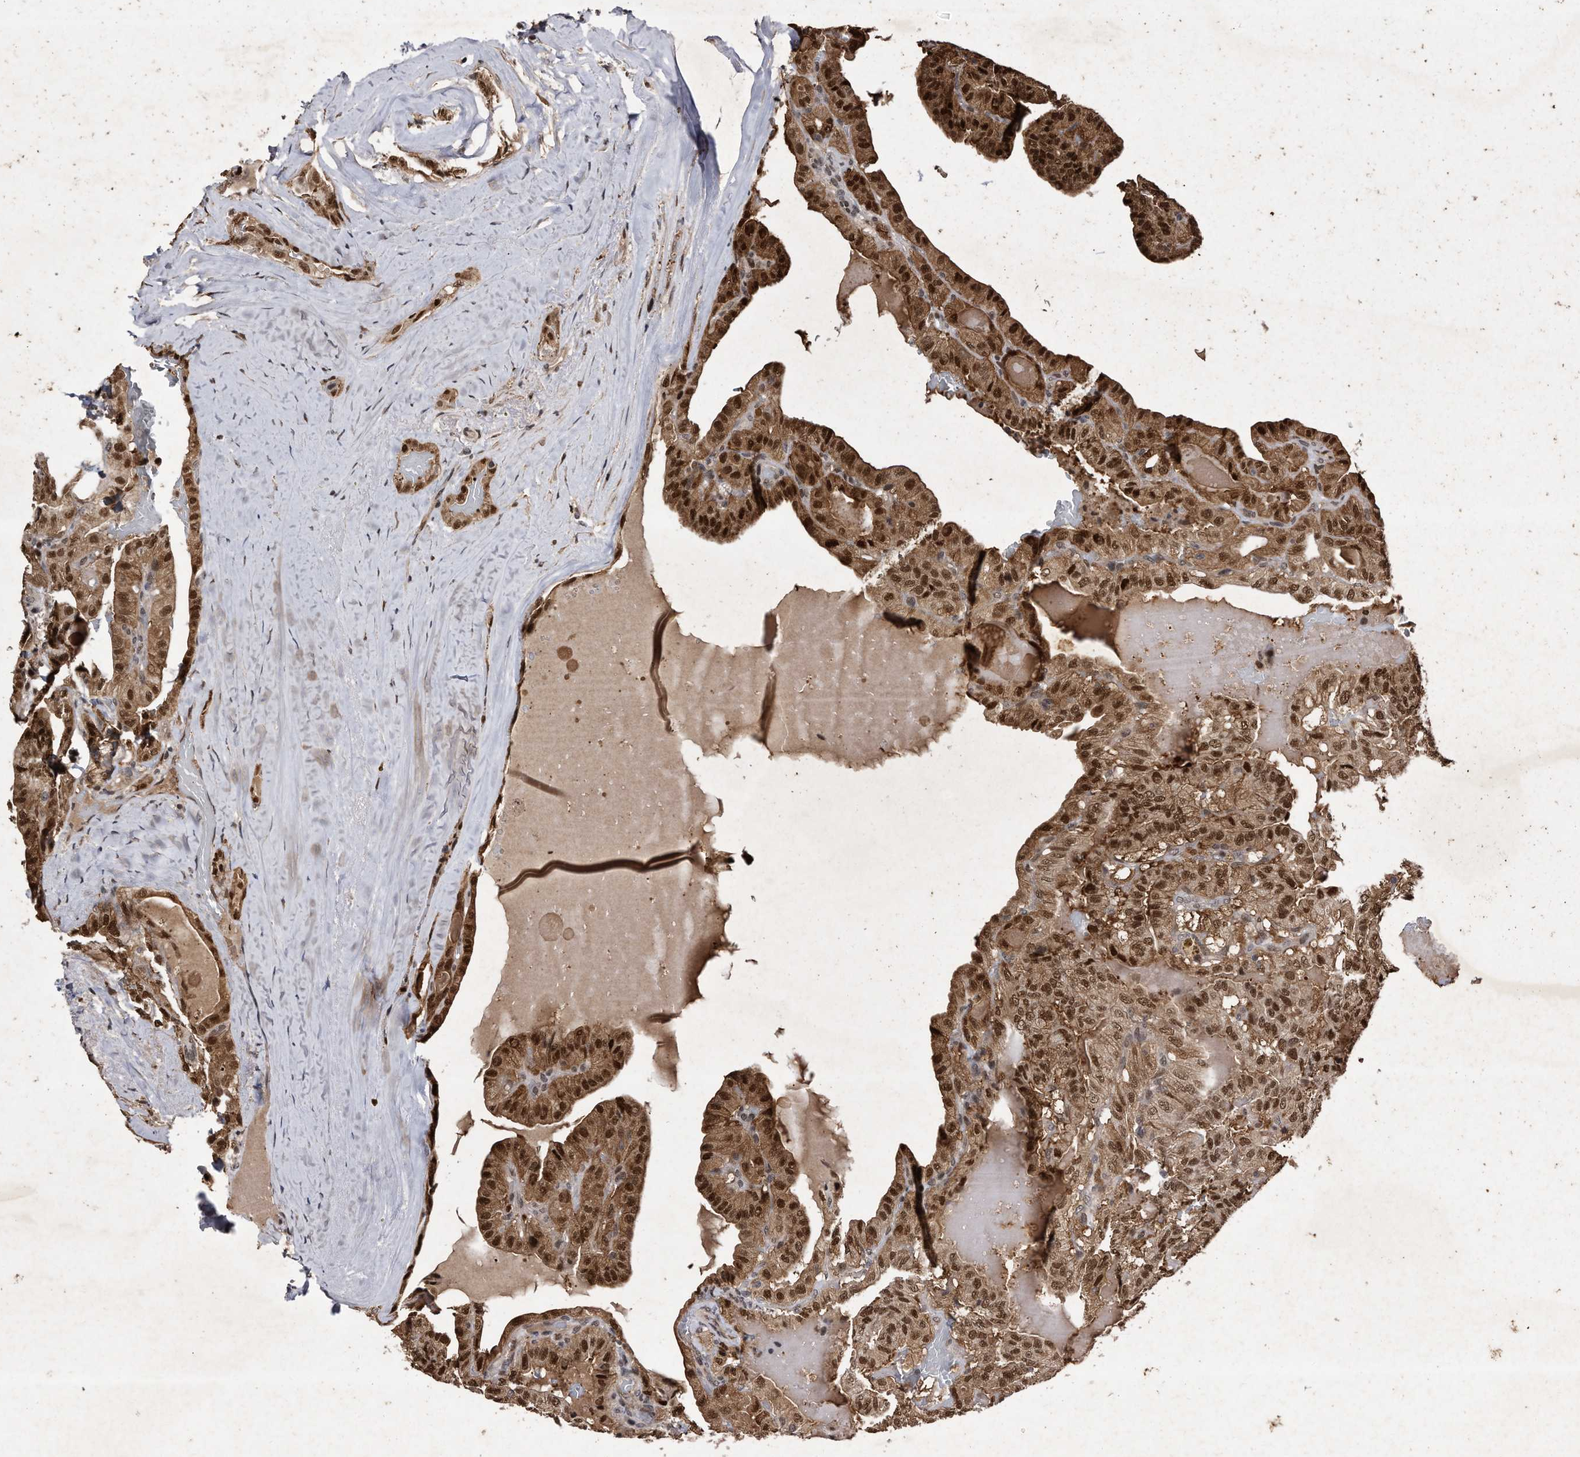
{"staining": {"intensity": "moderate", "quantity": ">75%", "location": "cytoplasmic/membranous,nuclear"}, "tissue": "head and neck cancer", "cell_type": "Tumor cells", "image_type": "cancer", "snomed": [{"axis": "morphology", "description": "Squamous cell carcinoma, NOS"}, {"axis": "topography", "description": "Oral tissue"}, {"axis": "topography", "description": "Head-Neck"}], "caption": "An image of squamous cell carcinoma (head and neck) stained for a protein reveals moderate cytoplasmic/membranous and nuclear brown staining in tumor cells. (DAB IHC with brightfield microscopy, high magnification).", "gene": "RAD23B", "patient": {"sex": "female", "age": 50}}